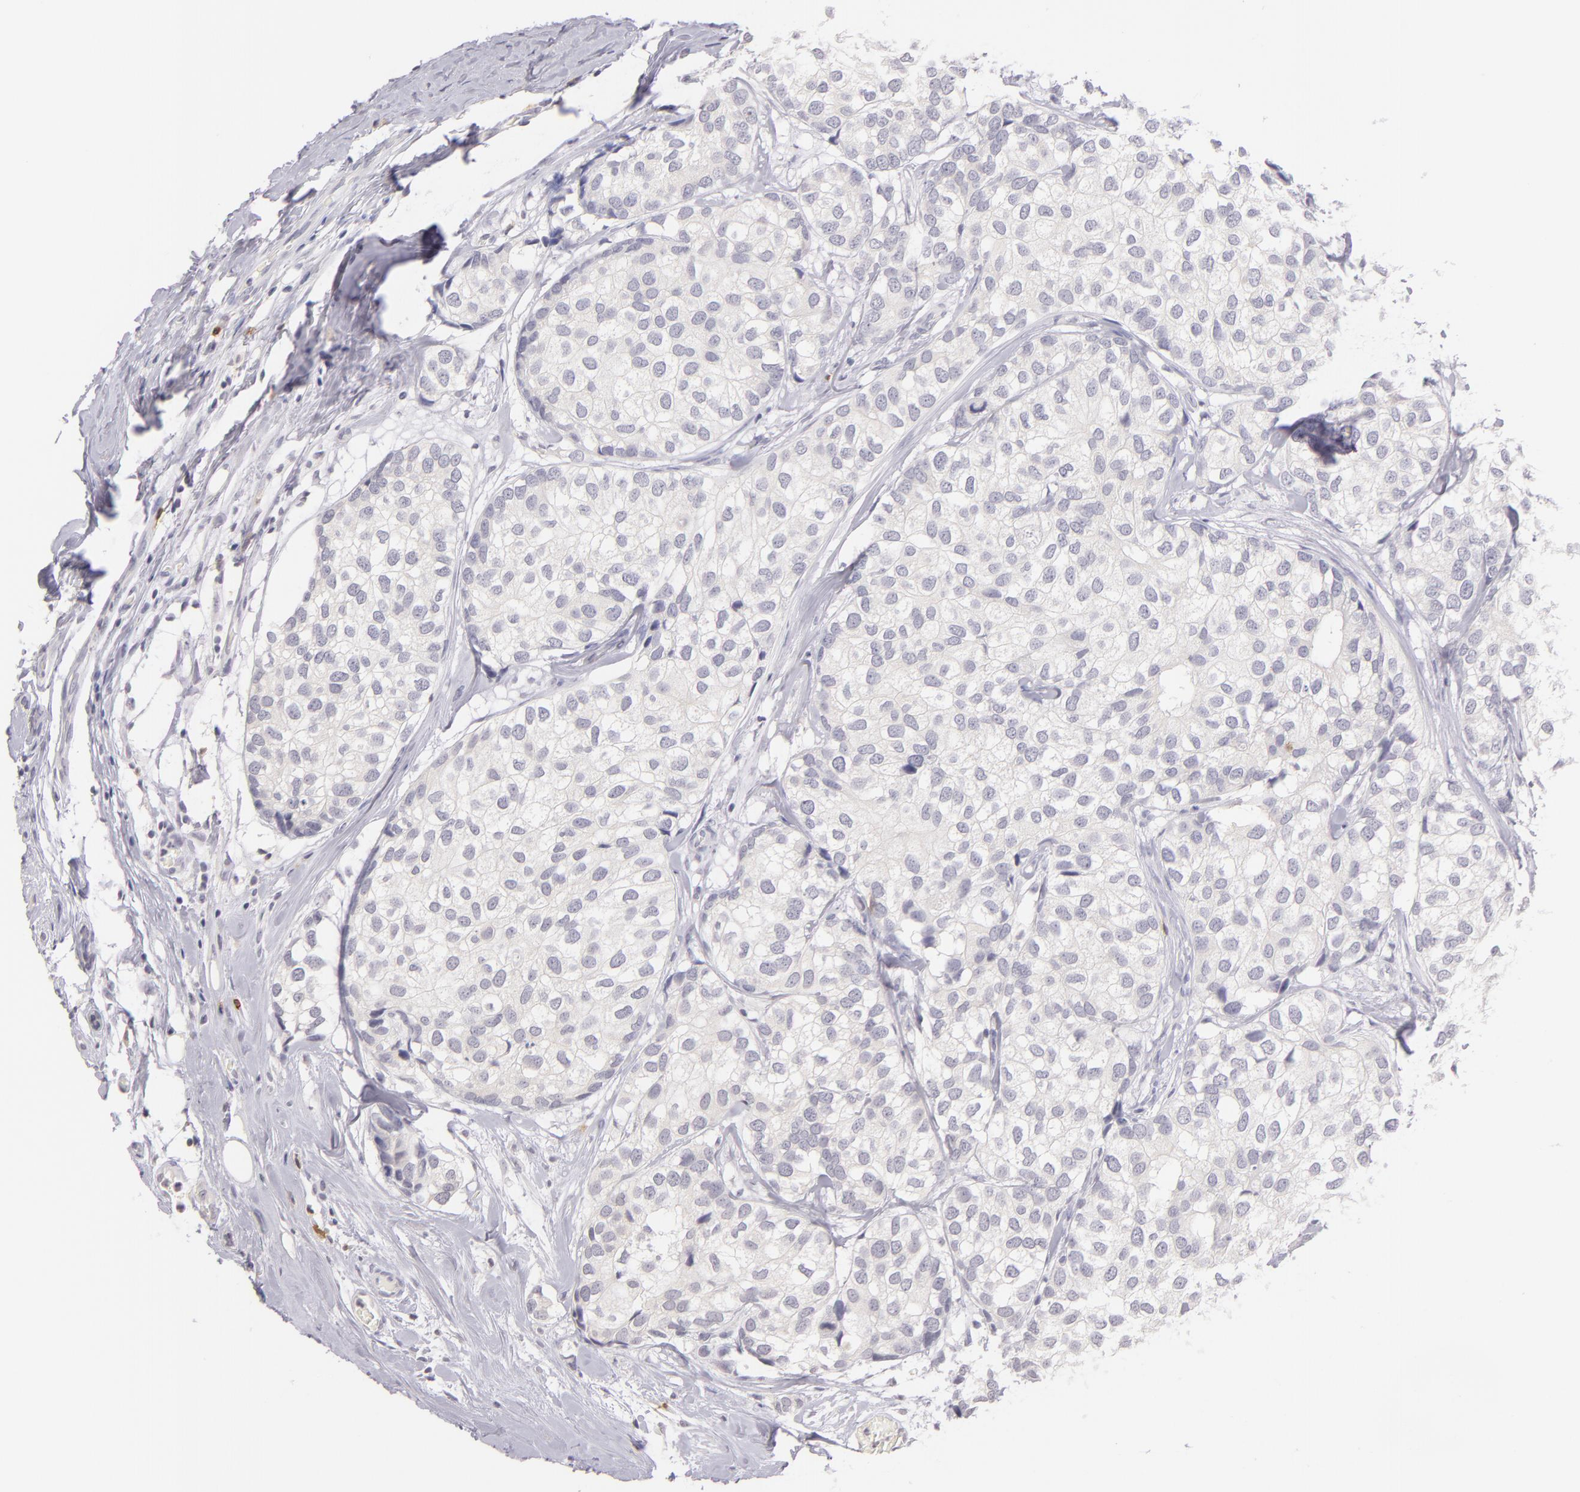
{"staining": {"intensity": "negative", "quantity": "none", "location": "none"}, "tissue": "breast cancer", "cell_type": "Tumor cells", "image_type": "cancer", "snomed": [{"axis": "morphology", "description": "Duct carcinoma"}, {"axis": "topography", "description": "Breast"}], "caption": "IHC of breast invasive ductal carcinoma exhibits no staining in tumor cells.", "gene": "IL2RA", "patient": {"sex": "female", "age": 68}}